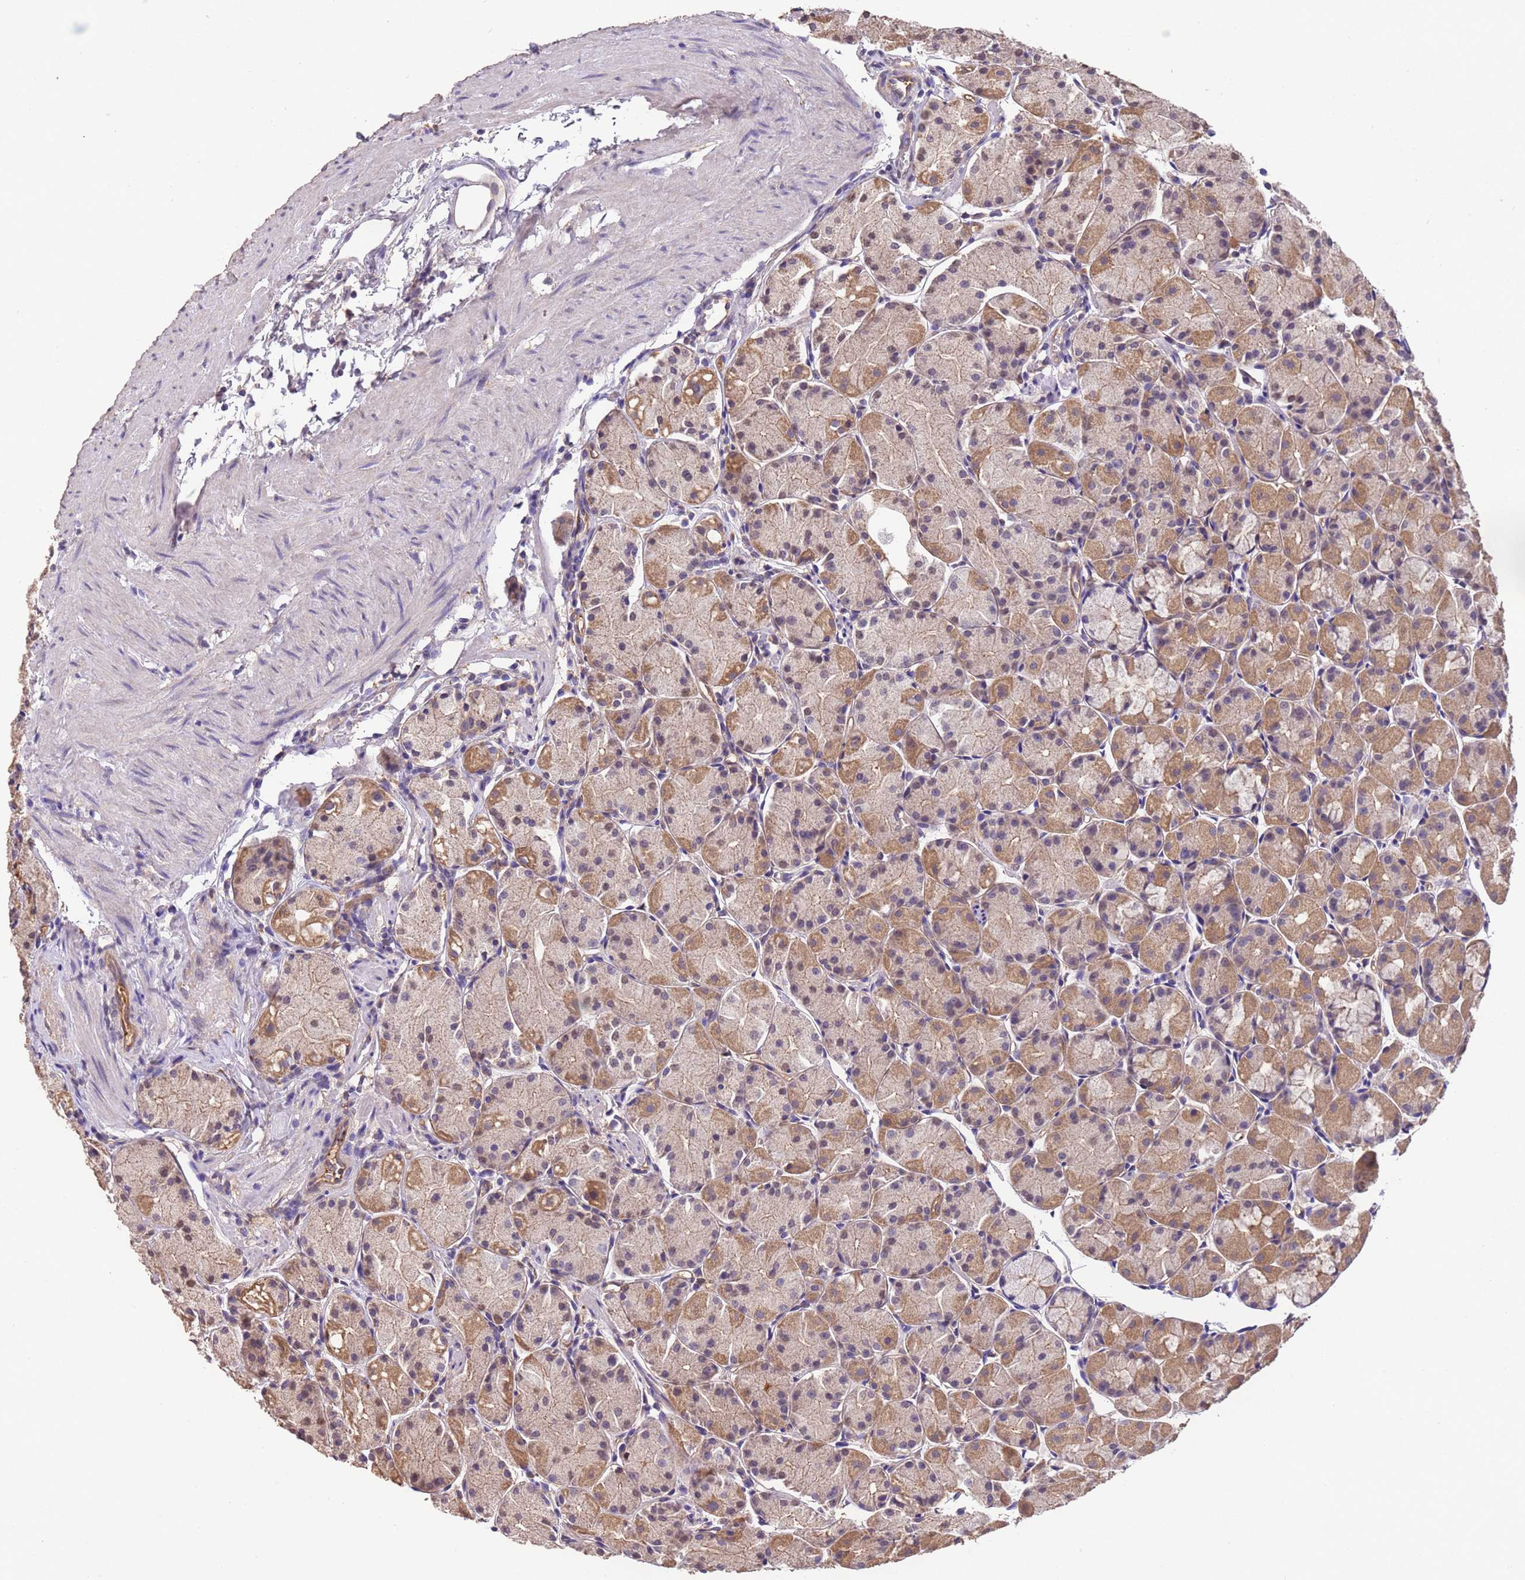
{"staining": {"intensity": "moderate", "quantity": ">75%", "location": "cytoplasmic/membranous,nuclear"}, "tissue": "stomach", "cell_type": "Glandular cells", "image_type": "normal", "snomed": [{"axis": "morphology", "description": "Normal tissue, NOS"}, {"axis": "topography", "description": "Stomach, upper"}], "caption": "Protein staining shows moderate cytoplasmic/membranous,nuclear expression in approximately >75% of glandular cells in normal stomach.", "gene": "NPHP1", "patient": {"sex": "male", "age": 47}}